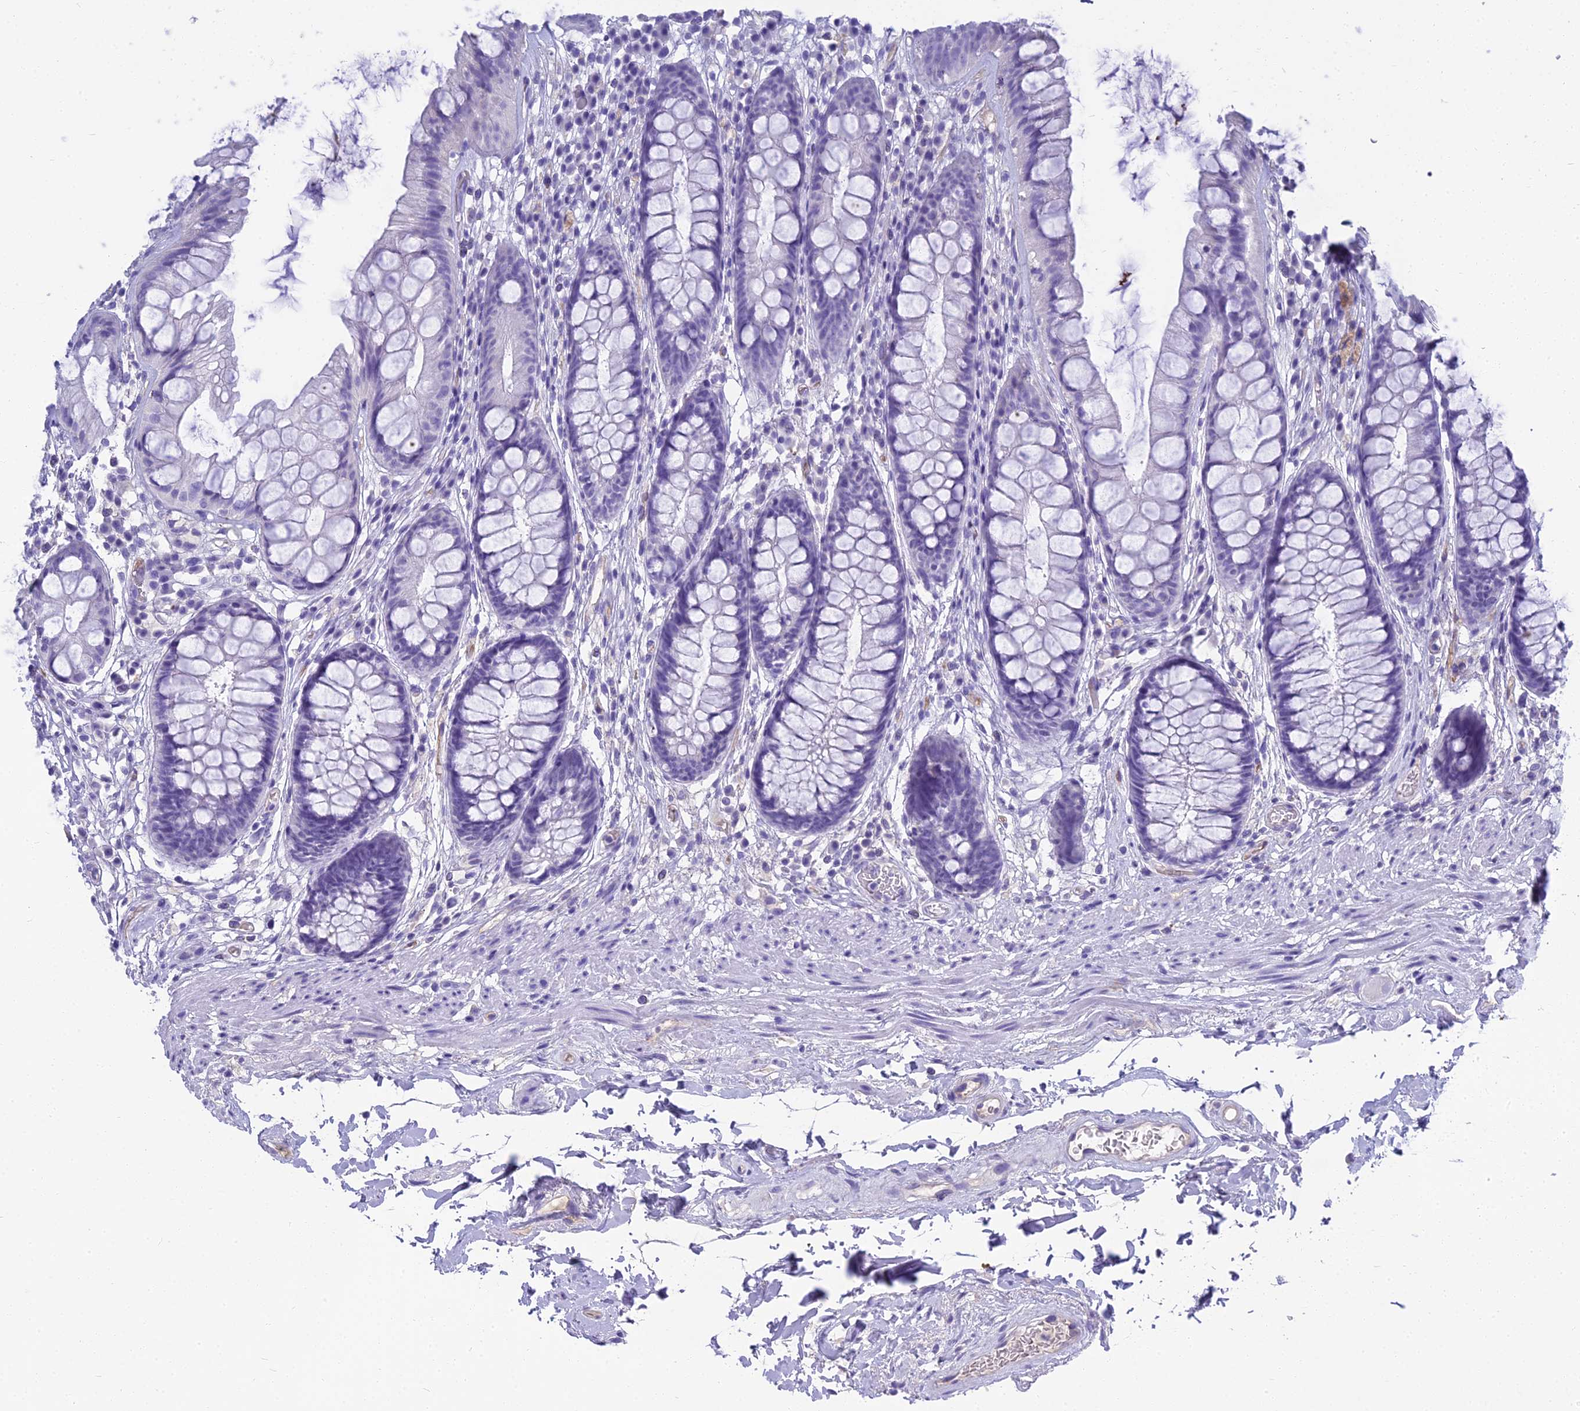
{"staining": {"intensity": "negative", "quantity": "none", "location": "none"}, "tissue": "rectum", "cell_type": "Glandular cells", "image_type": "normal", "snomed": [{"axis": "morphology", "description": "Normal tissue, NOS"}, {"axis": "topography", "description": "Rectum"}], "caption": "Immunohistochemistry (IHC) histopathology image of unremarkable rectum: rectum stained with DAB (3,3'-diaminobenzidine) demonstrates no significant protein expression in glandular cells. The staining is performed using DAB brown chromogen with nuclei counter-stained in using hematoxylin.", "gene": "NINJ1", "patient": {"sex": "male", "age": 74}}